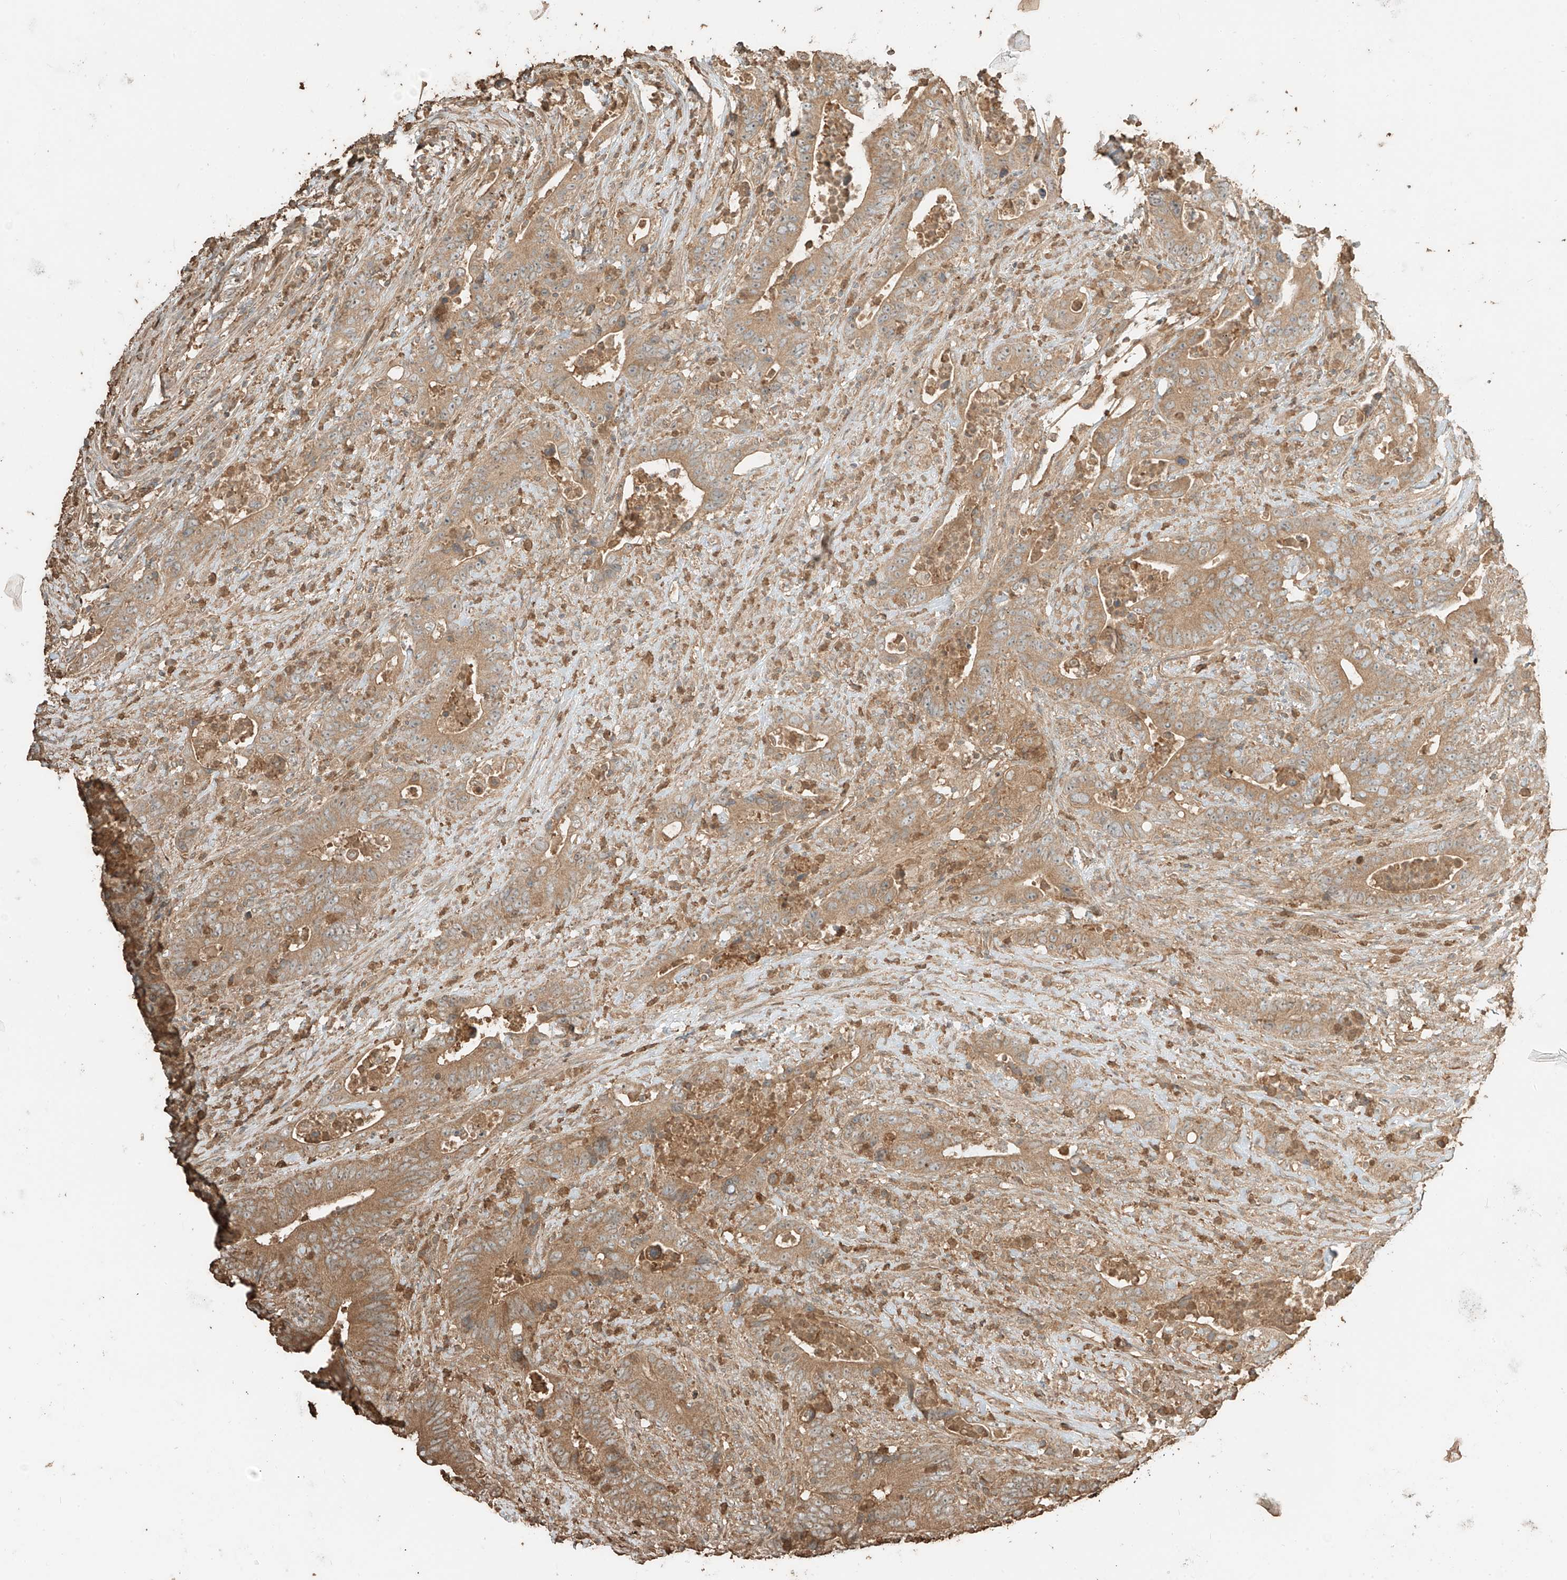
{"staining": {"intensity": "weak", "quantity": ">75%", "location": "cytoplasmic/membranous"}, "tissue": "colorectal cancer", "cell_type": "Tumor cells", "image_type": "cancer", "snomed": [{"axis": "morphology", "description": "Adenocarcinoma, NOS"}, {"axis": "topography", "description": "Colon"}], "caption": "The micrograph exhibits staining of colorectal adenocarcinoma, revealing weak cytoplasmic/membranous protein staining (brown color) within tumor cells.", "gene": "RFTN2", "patient": {"sex": "female", "age": 75}}